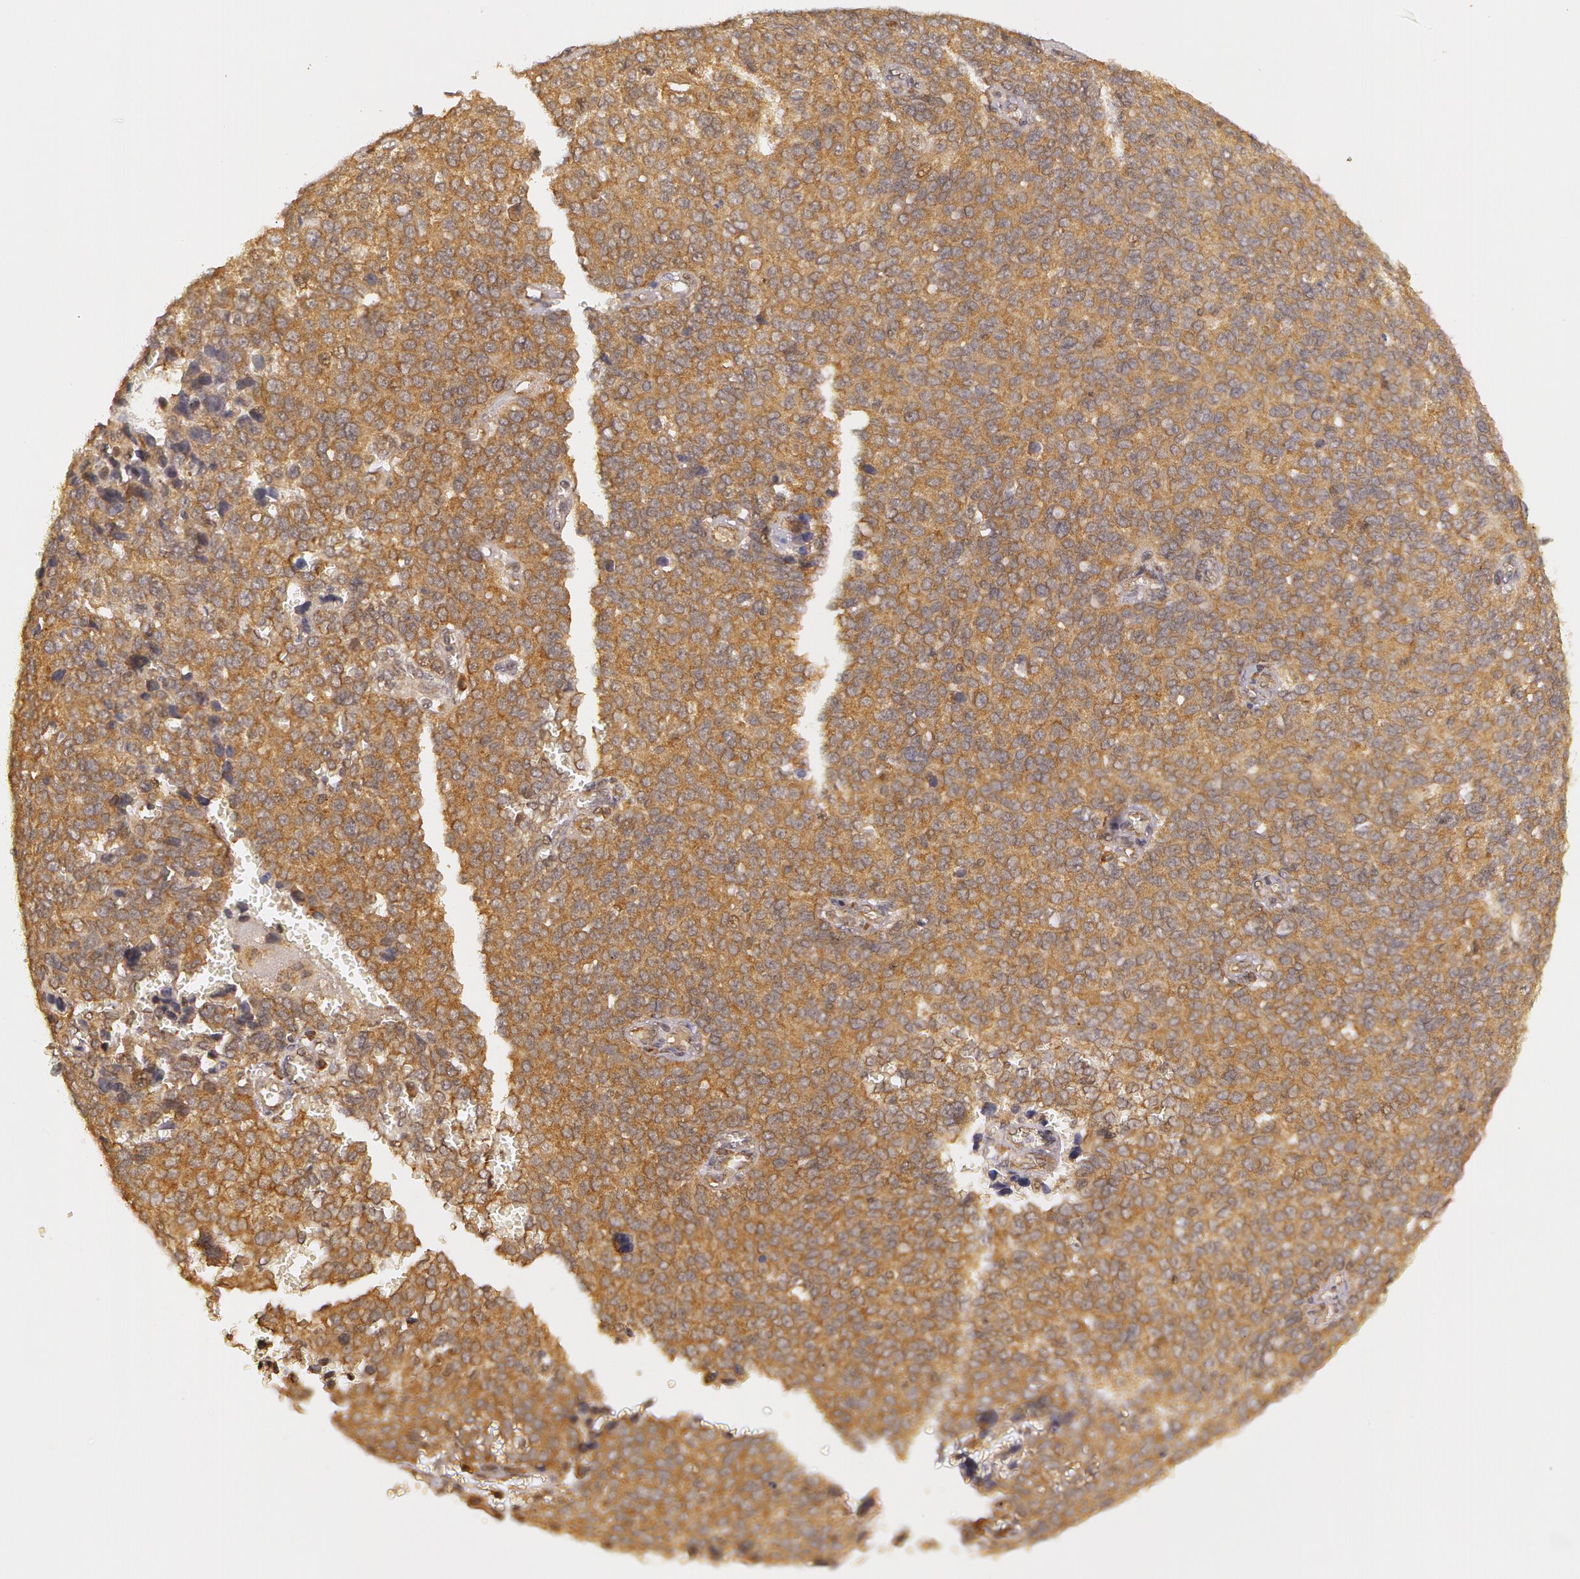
{"staining": {"intensity": "moderate", "quantity": ">75%", "location": "cytoplasmic/membranous"}, "tissue": "ovarian cancer", "cell_type": "Tumor cells", "image_type": "cancer", "snomed": [{"axis": "morphology", "description": "Carcinoma, endometroid"}, {"axis": "topography", "description": "Ovary"}], "caption": "Immunohistochemistry (IHC) image of human endometroid carcinoma (ovarian) stained for a protein (brown), which reveals medium levels of moderate cytoplasmic/membranous staining in about >75% of tumor cells.", "gene": "ASCC2", "patient": {"sex": "female", "age": 75}}